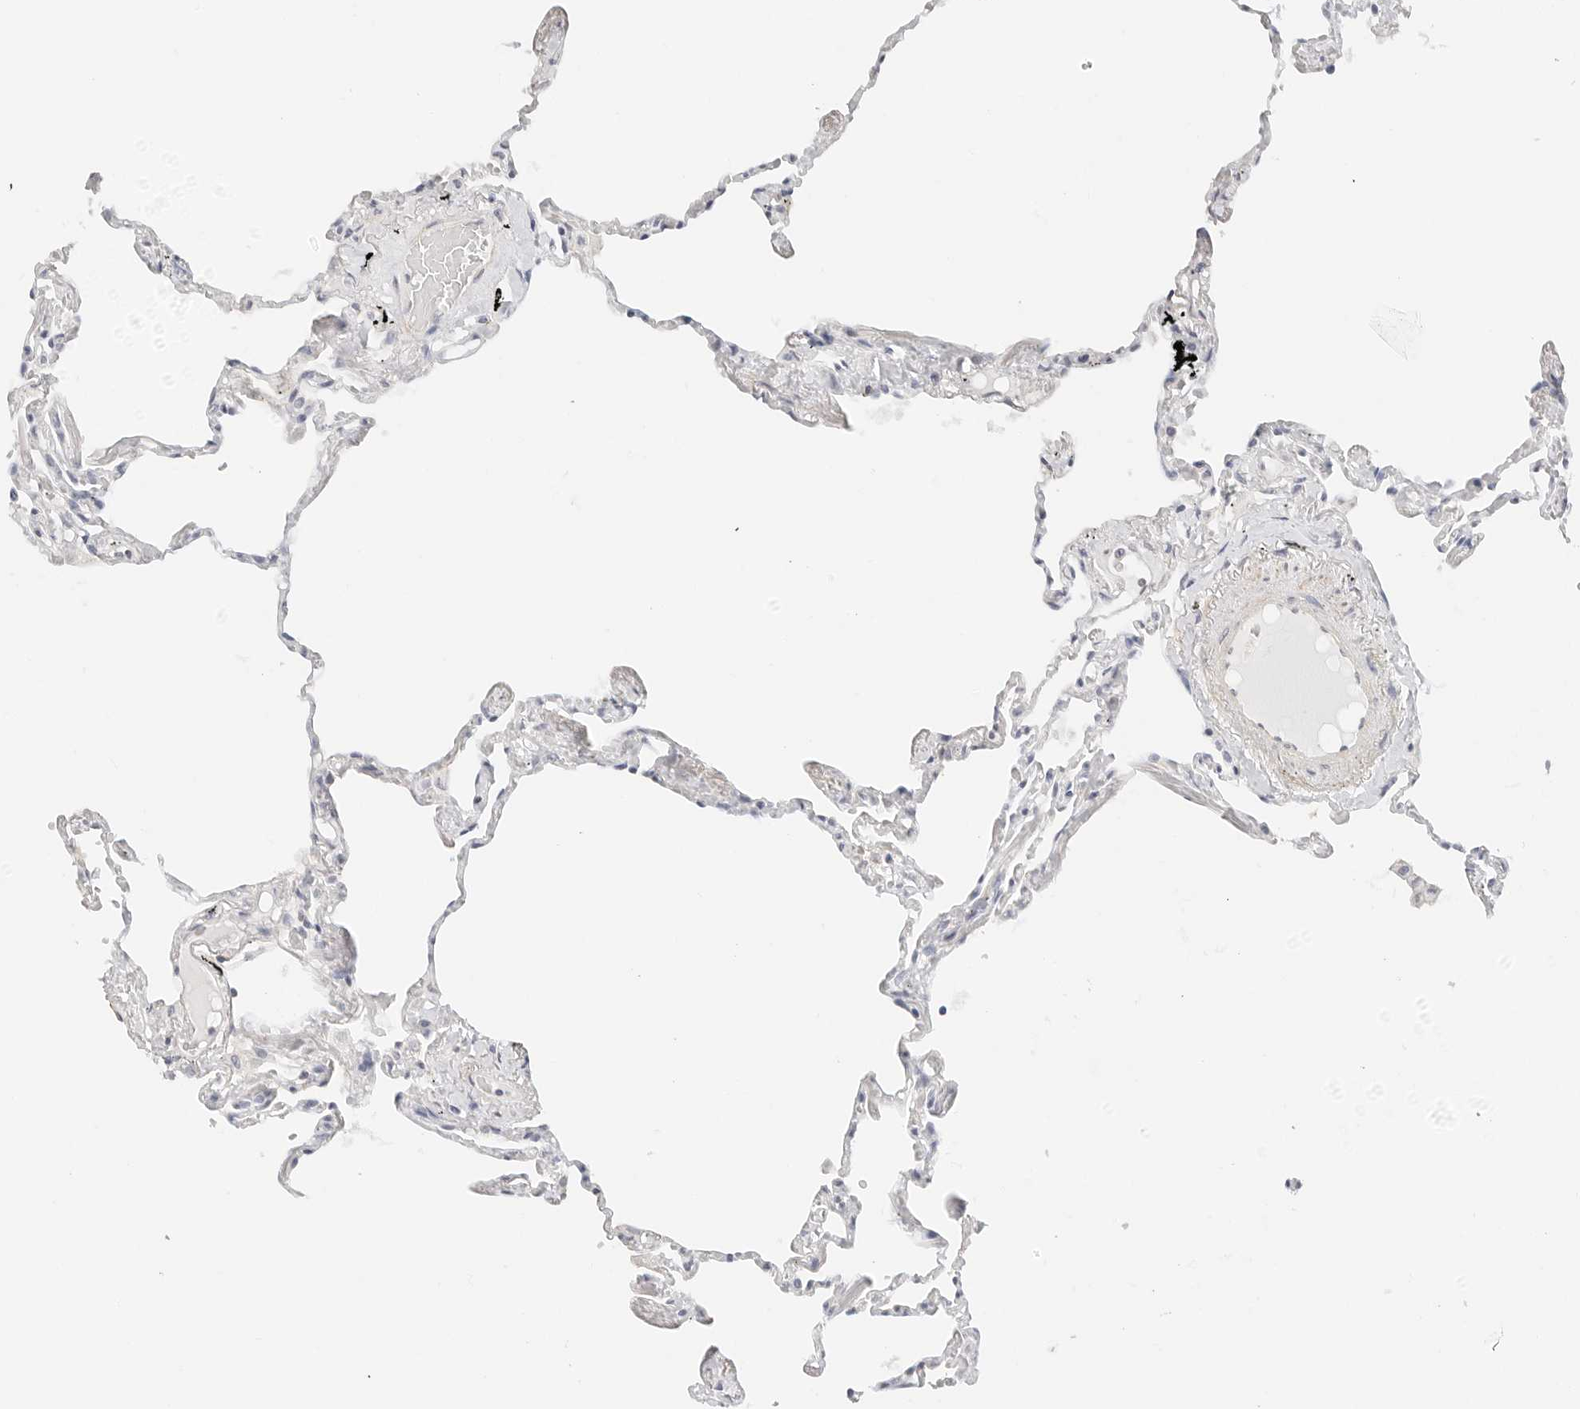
{"staining": {"intensity": "negative", "quantity": "none", "location": "none"}, "tissue": "lung", "cell_type": "Alveolar cells", "image_type": "normal", "snomed": [{"axis": "morphology", "description": "Normal tissue, NOS"}, {"axis": "topography", "description": "Lung"}], "caption": "This image is of benign lung stained with IHC to label a protein in brown with the nuclei are counter-stained blue. There is no expression in alveolar cells. (Brightfield microscopy of DAB immunohistochemistry at high magnification).", "gene": "PCDH19", "patient": {"sex": "female", "age": 67}}